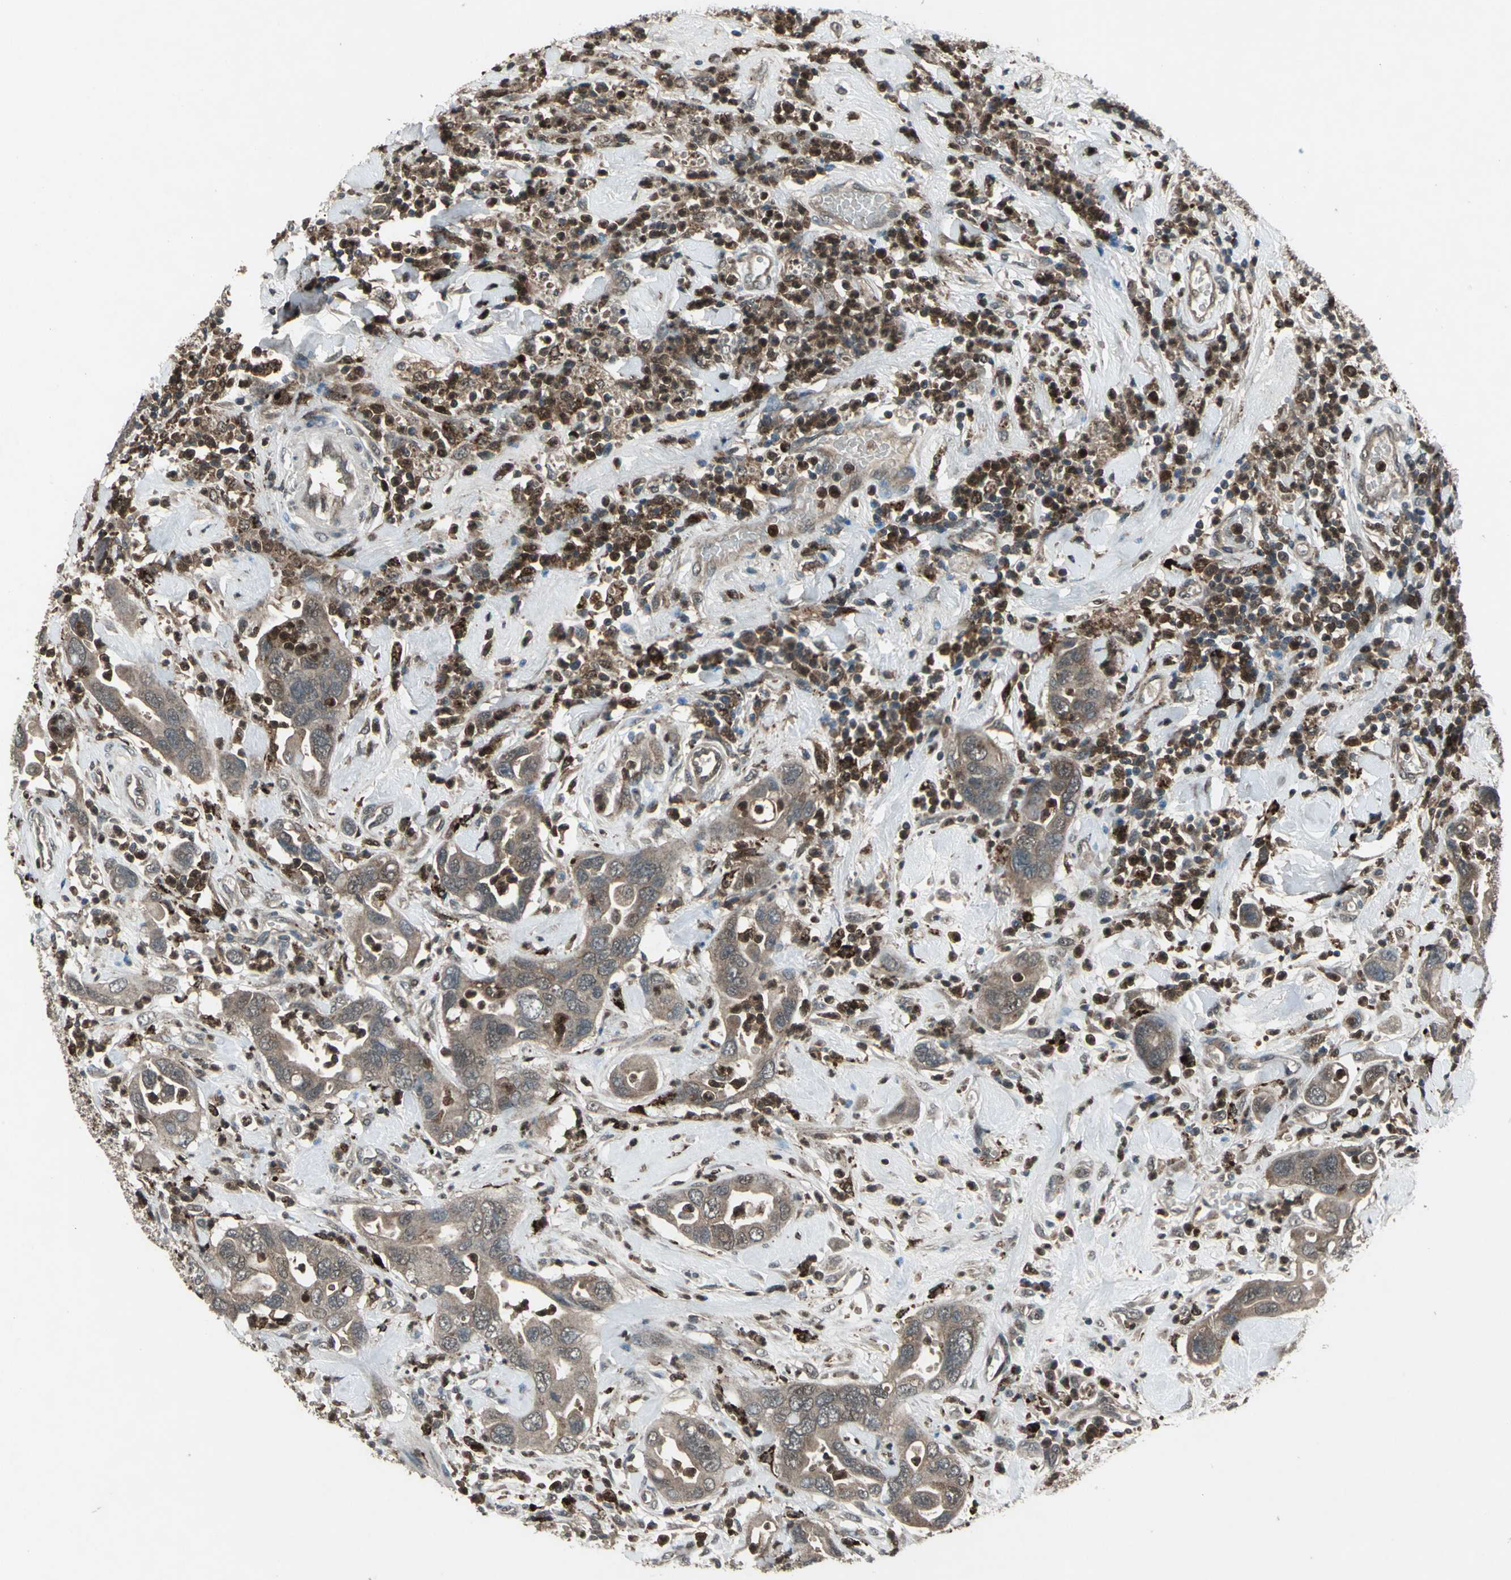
{"staining": {"intensity": "weak", "quantity": ">75%", "location": "cytoplasmic/membranous"}, "tissue": "pancreatic cancer", "cell_type": "Tumor cells", "image_type": "cancer", "snomed": [{"axis": "morphology", "description": "Adenocarcinoma, NOS"}, {"axis": "topography", "description": "Pancreas"}], "caption": "Protein expression analysis of human pancreatic adenocarcinoma reveals weak cytoplasmic/membranous positivity in about >75% of tumor cells.", "gene": "PYCARD", "patient": {"sex": "female", "age": 71}}